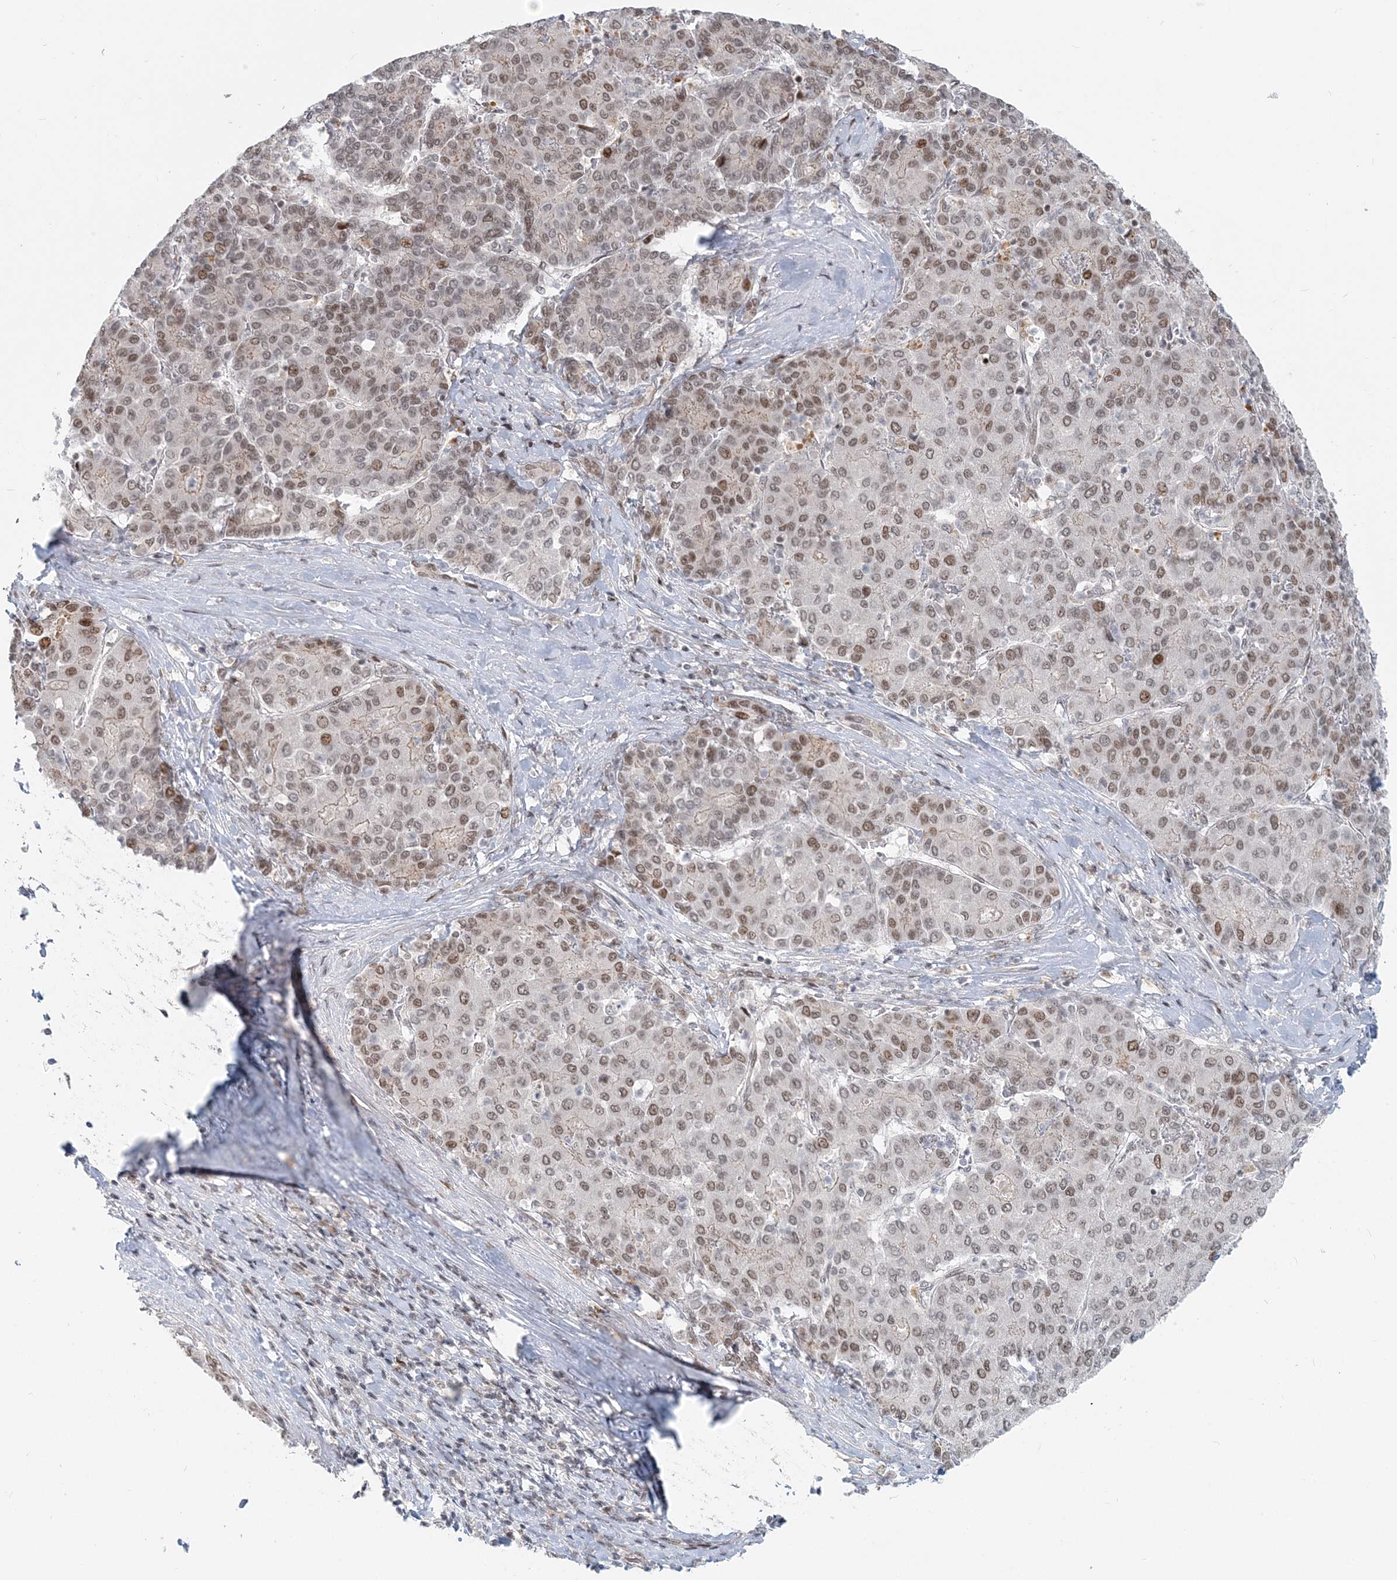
{"staining": {"intensity": "moderate", "quantity": "25%-75%", "location": "nuclear"}, "tissue": "liver cancer", "cell_type": "Tumor cells", "image_type": "cancer", "snomed": [{"axis": "morphology", "description": "Carcinoma, Hepatocellular, NOS"}, {"axis": "topography", "description": "Liver"}], "caption": "Immunohistochemistry (IHC) staining of liver hepatocellular carcinoma, which displays medium levels of moderate nuclear staining in approximately 25%-75% of tumor cells indicating moderate nuclear protein expression. The staining was performed using DAB (brown) for protein detection and nuclei were counterstained in hematoxylin (blue).", "gene": "BAZ1B", "patient": {"sex": "male", "age": 65}}